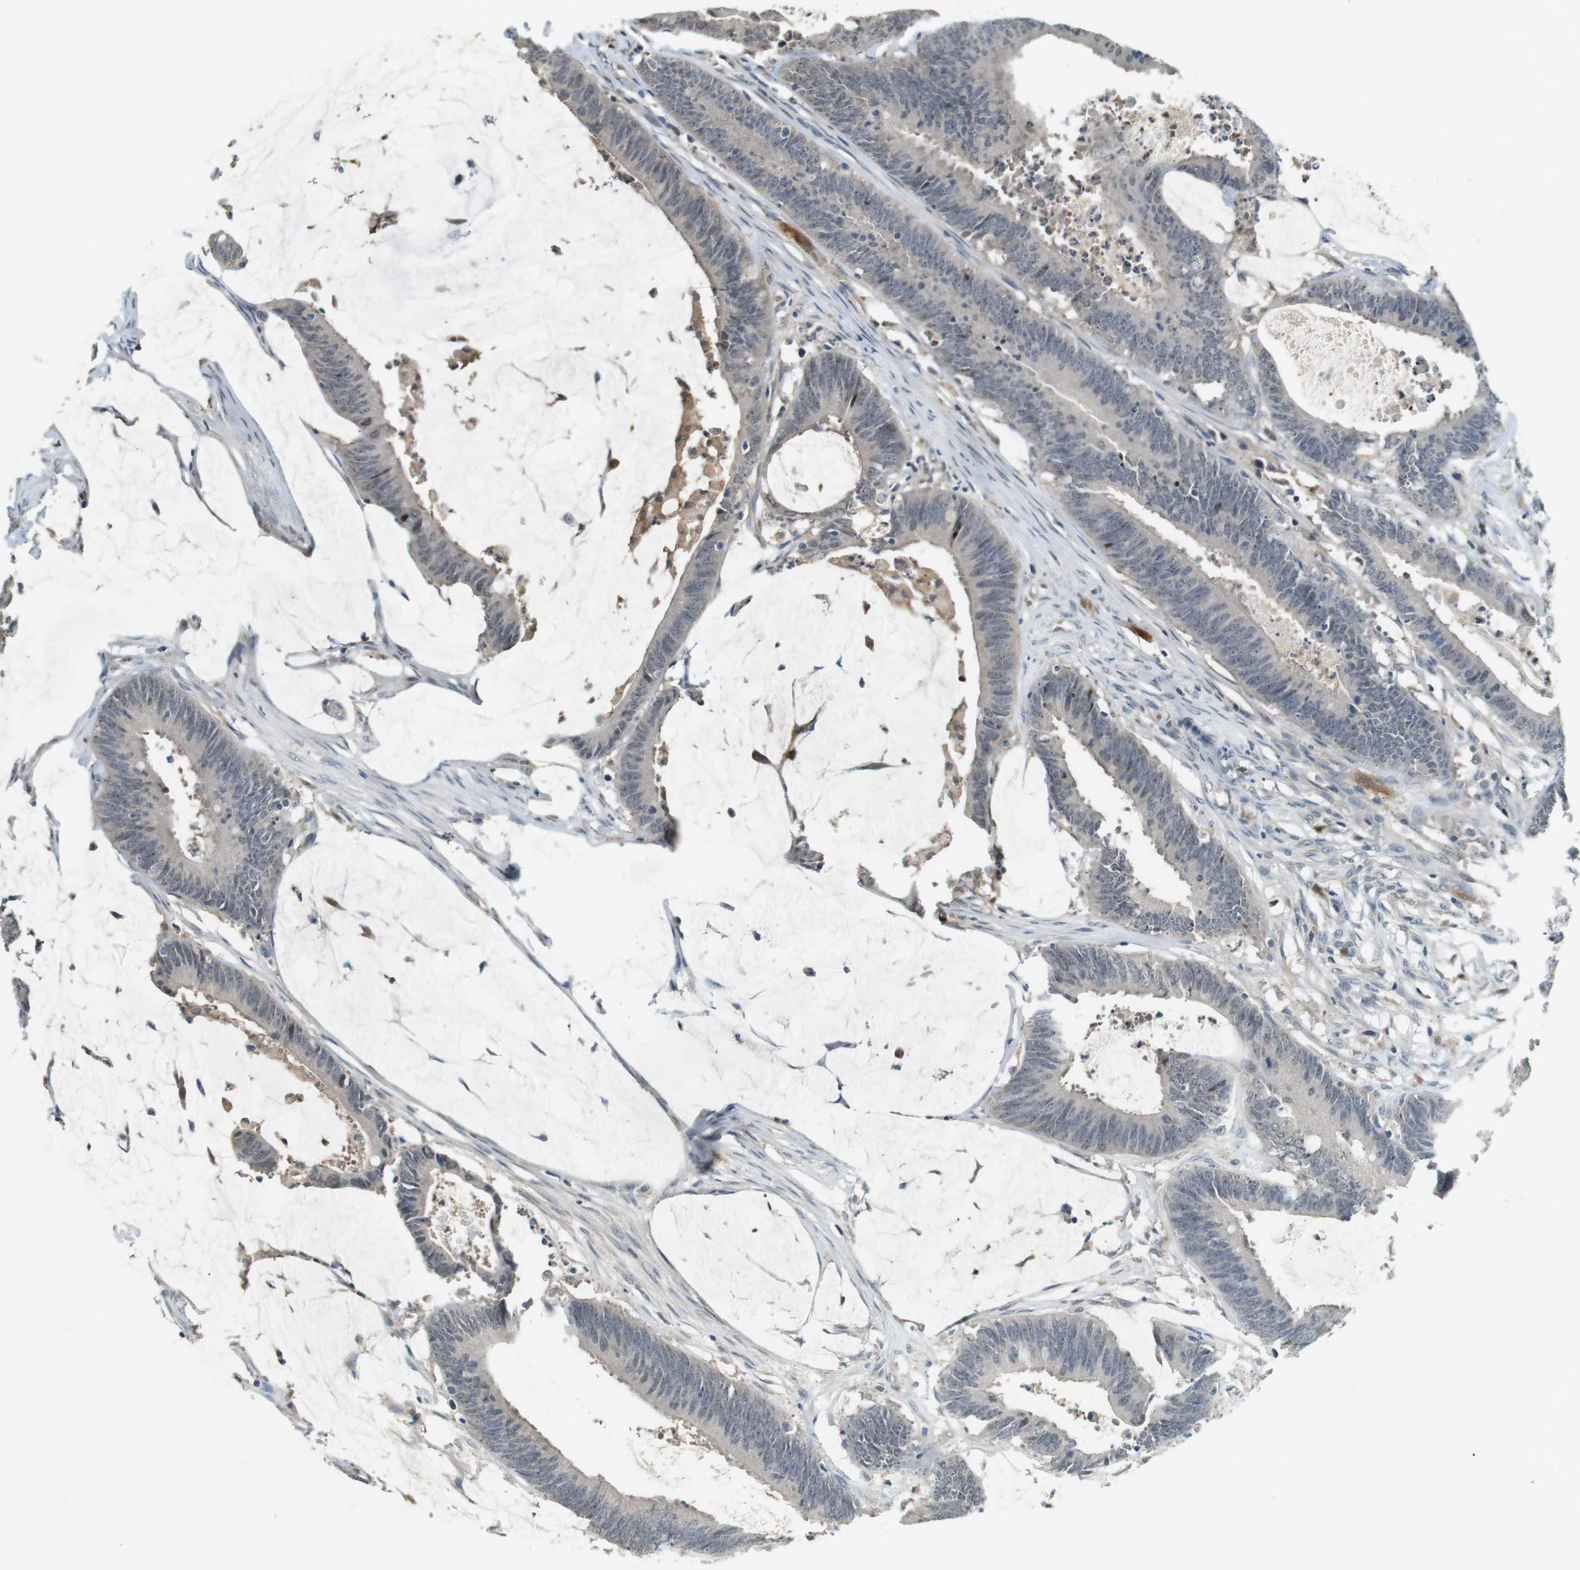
{"staining": {"intensity": "weak", "quantity": "<25%", "location": "nuclear"}, "tissue": "colorectal cancer", "cell_type": "Tumor cells", "image_type": "cancer", "snomed": [{"axis": "morphology", "description": "Adenocarcinoma, NOS"}, {"axis": "topography", "description": "Rectum"}], "caption": "An IHC micrograph of colorectal cancer is shown. There is no staining in tumor cells of colorectal cancer.", "gene": "CDK14", "patient": {"sex": "female", "age": 66}}